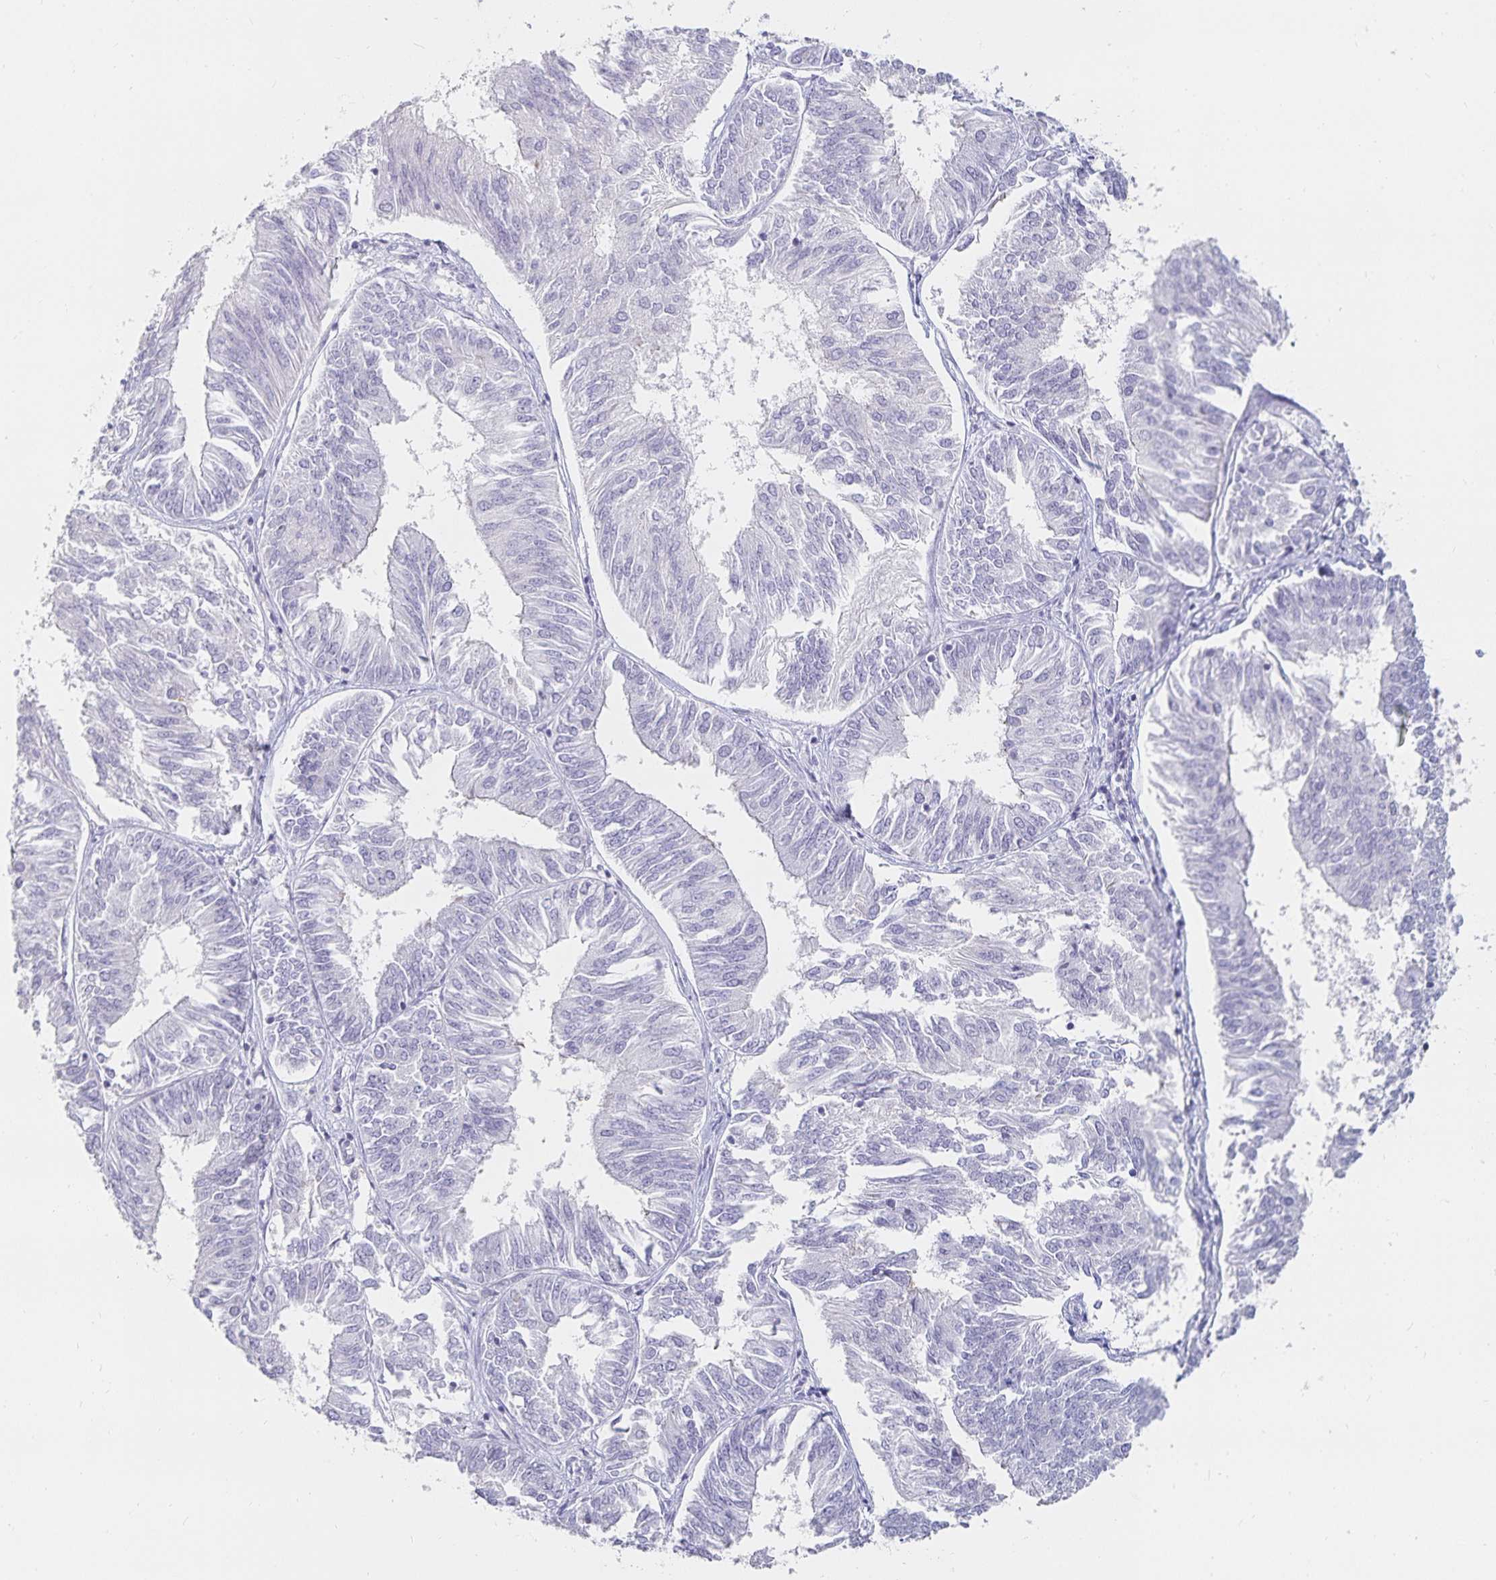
{"staining": {"intensity": "negative", "quantity": "none", "location": "none"}, "tissue": "endometrial cancer", "cell_type": "Tumor cells", "image_type": "cancer", "snomed": [{"axis": "morphology", "description": "Adenocarcinoma, NOS"}, {"axis": "topography", "description": "Endometrium"}], "caption": "Immunohistochemistry (IHC) of endometrial cancer exhibits no staining in tumor cells.", "gene": "SFTPA1", "patient": {"sex": "female", "age": 58}}